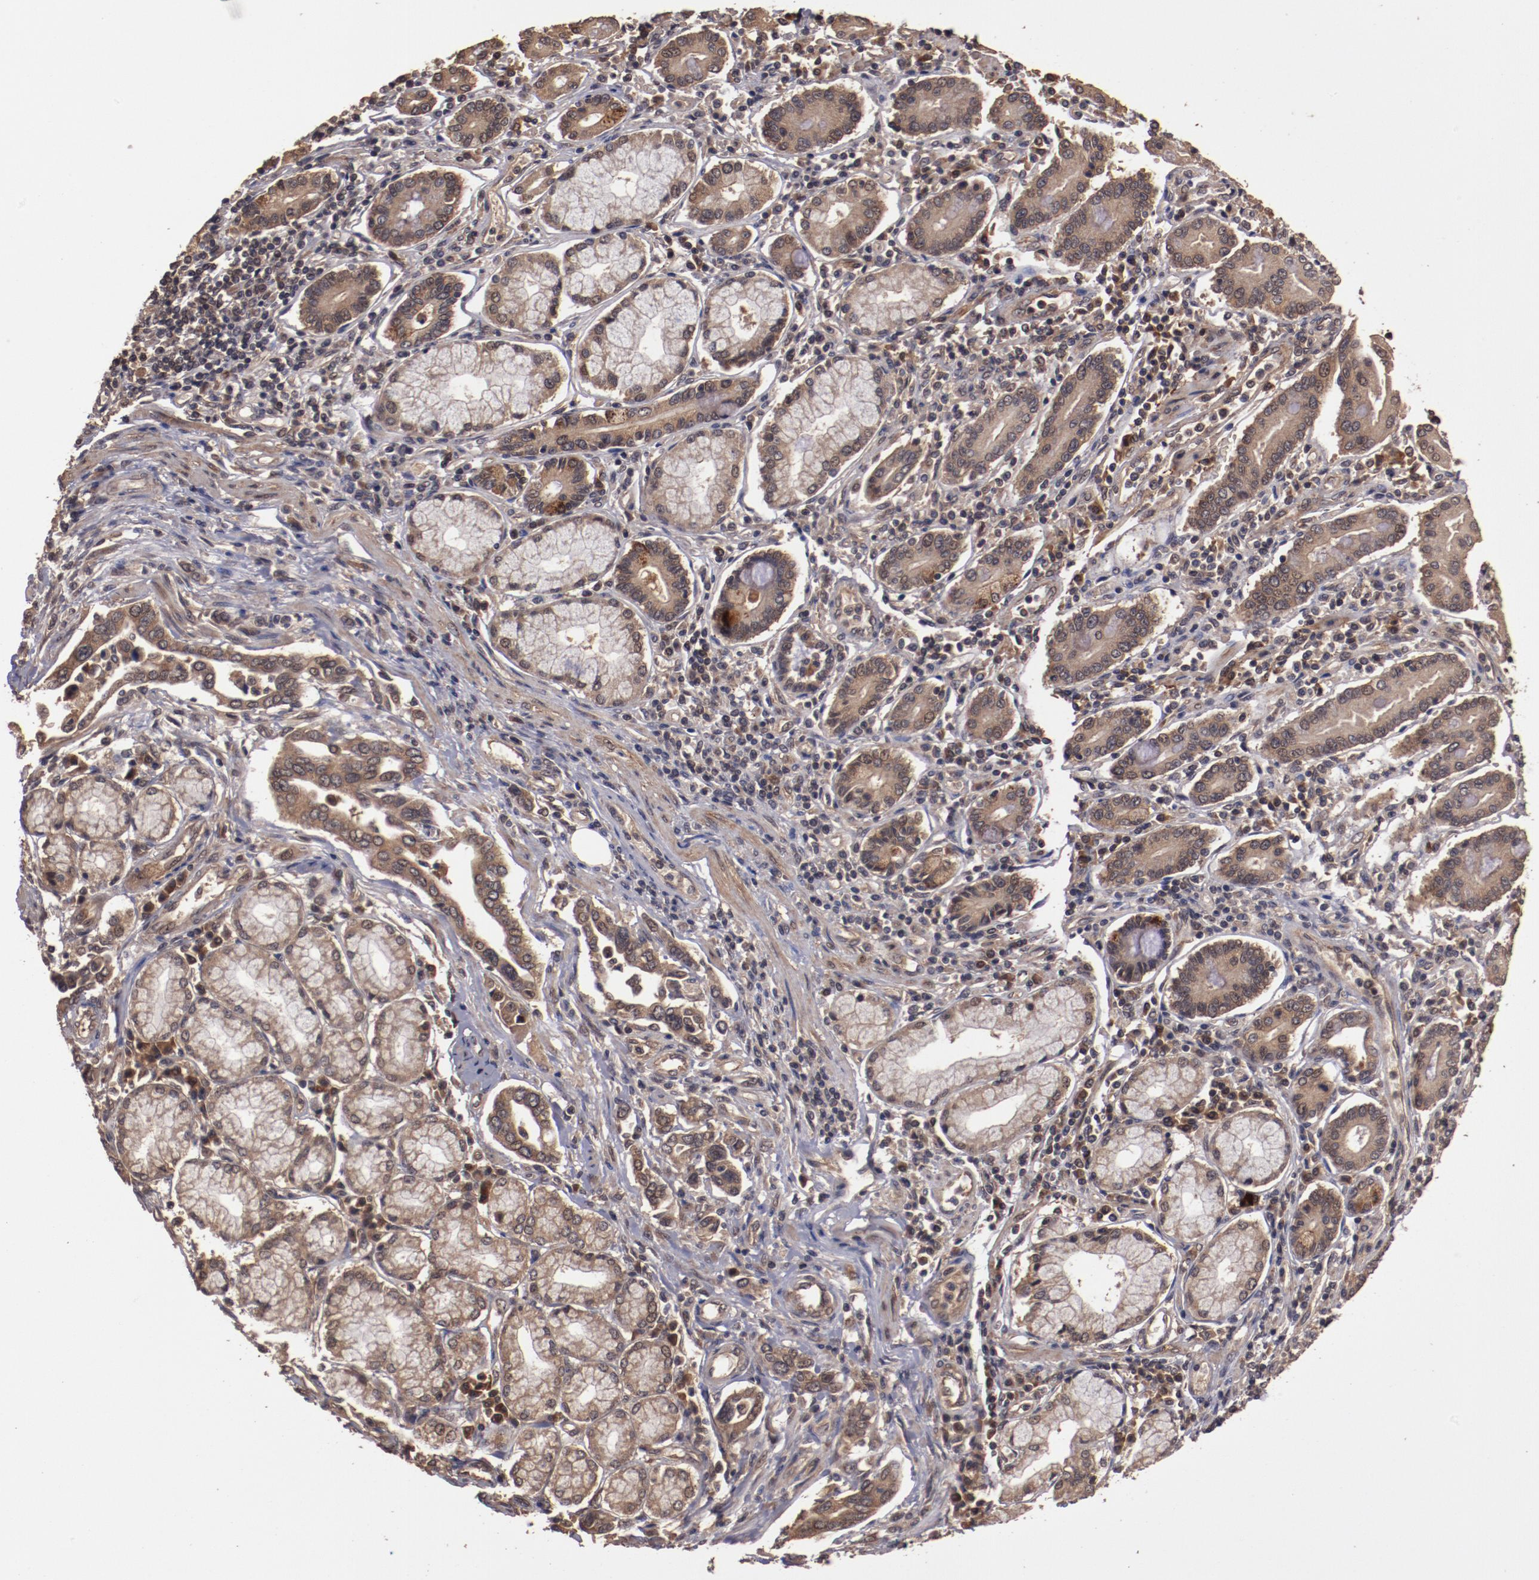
{"staining": {"intensity": "strong", "quantity": ">75%", "location": "cytoplasmic/membranous"}, "tissue": "pancreatic cancer", "cell_type": "Tumor cells", "image_type": "cancer", "snomed": [{"axis": "morphology", "description": "Adenocarcinoma, NOS"}, {"axis": "topography", "description": "Pancreas"}], "caption": "High-power microscopy captured an immunohistochemistry (IHC) photomicrograph of pancreatic adenocarcinoma, revealing strong cytoplasmic/membranous positivity in approximately >75% of tumor cells. The protein is shown in brown color, while the nuclei are stained blue.", "gene": "TXNDC16", "patient": {"sex": "female", "age": 57}}